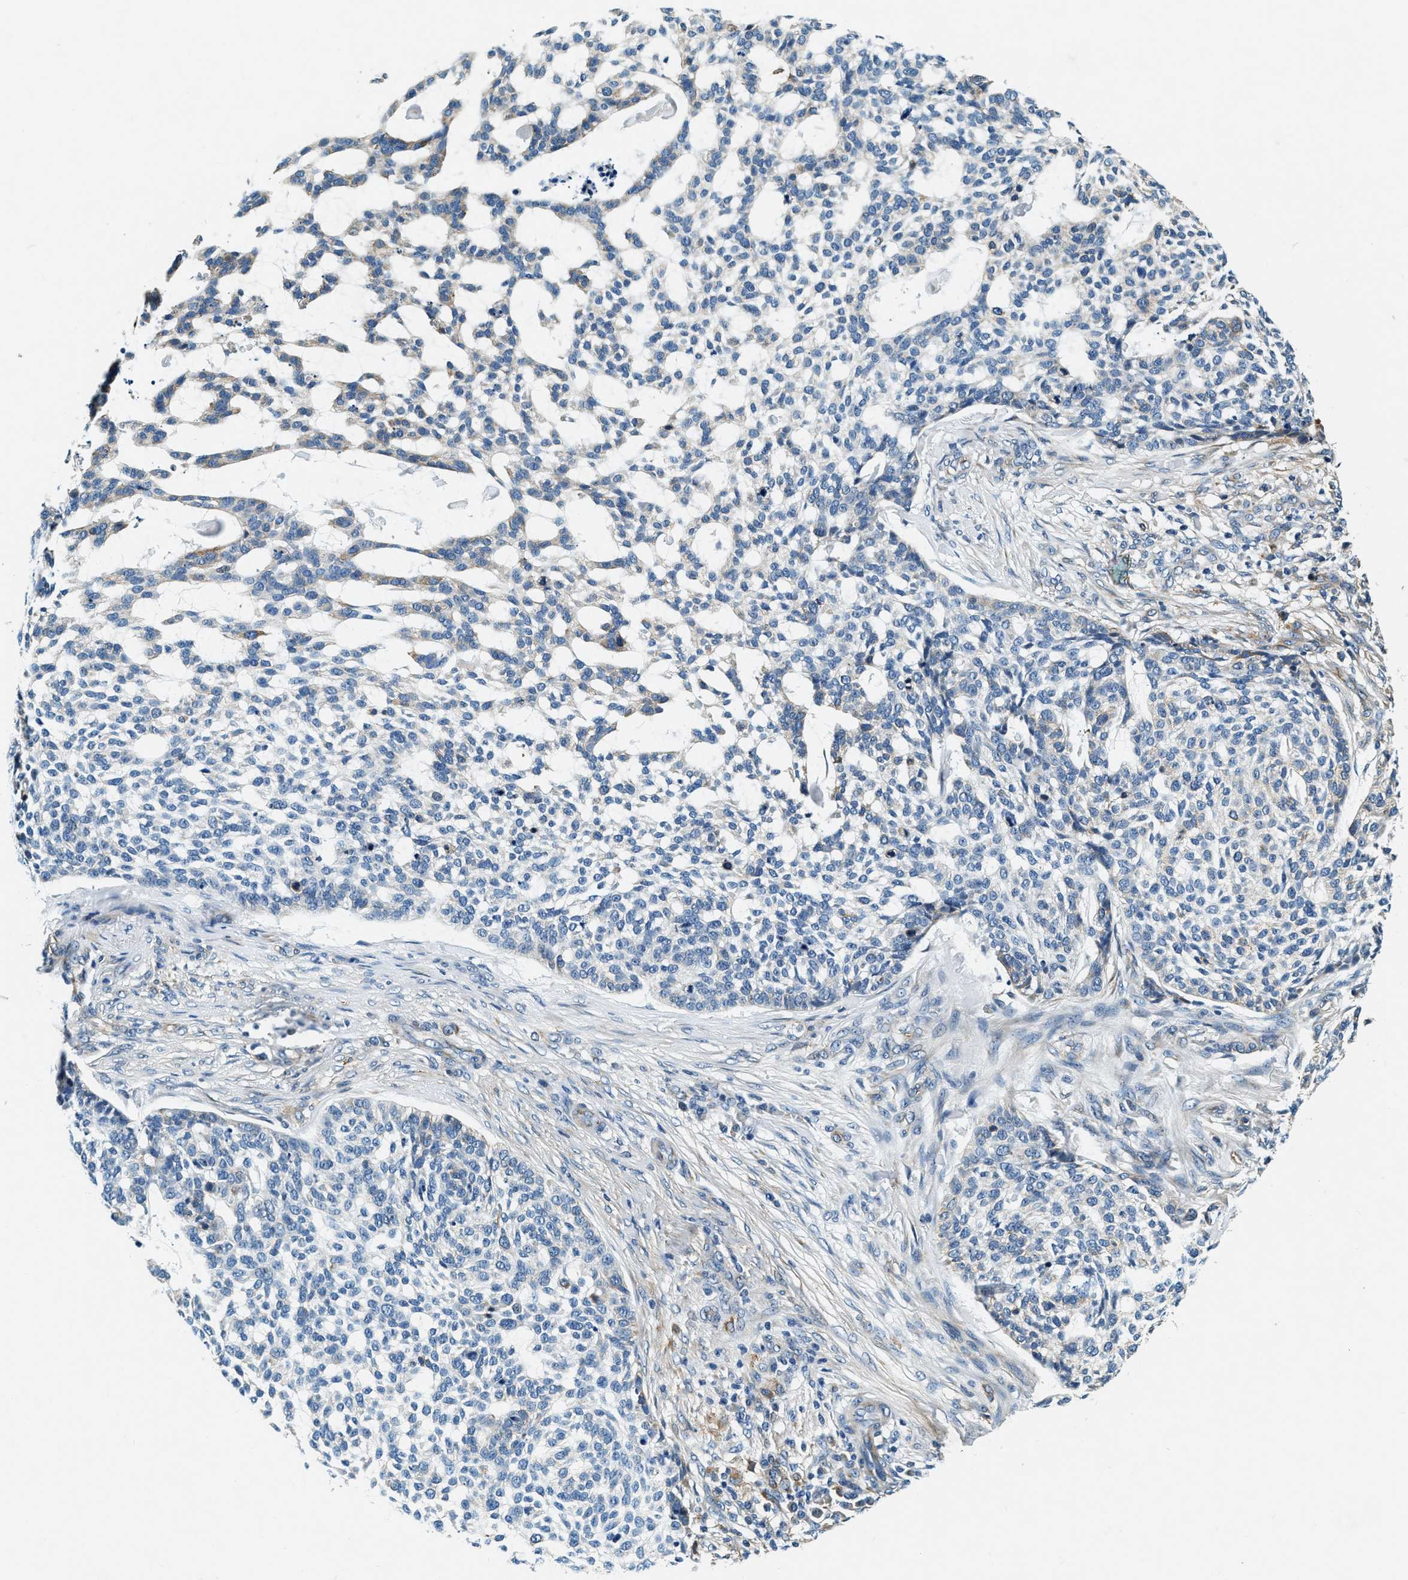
{"staining": {"intensity": "weak", "quantity": "<25%", "location": "cytoplasmic/membranous"}, "tissue": "skin cancer", "cell_type": "Tumor cells", "image_type": "cancer", "snomed": [{"axis": "morphology", "description": "Basal cell carcinoma"}, {"axis": "topography", "description": "Skin"}], "caption": "Image shows no protein positivity in tumor cells of basal cell carcinoma (skin) tissue.", "gene": "C2orf66", "patient": {"sex": "female", "age": 64}}